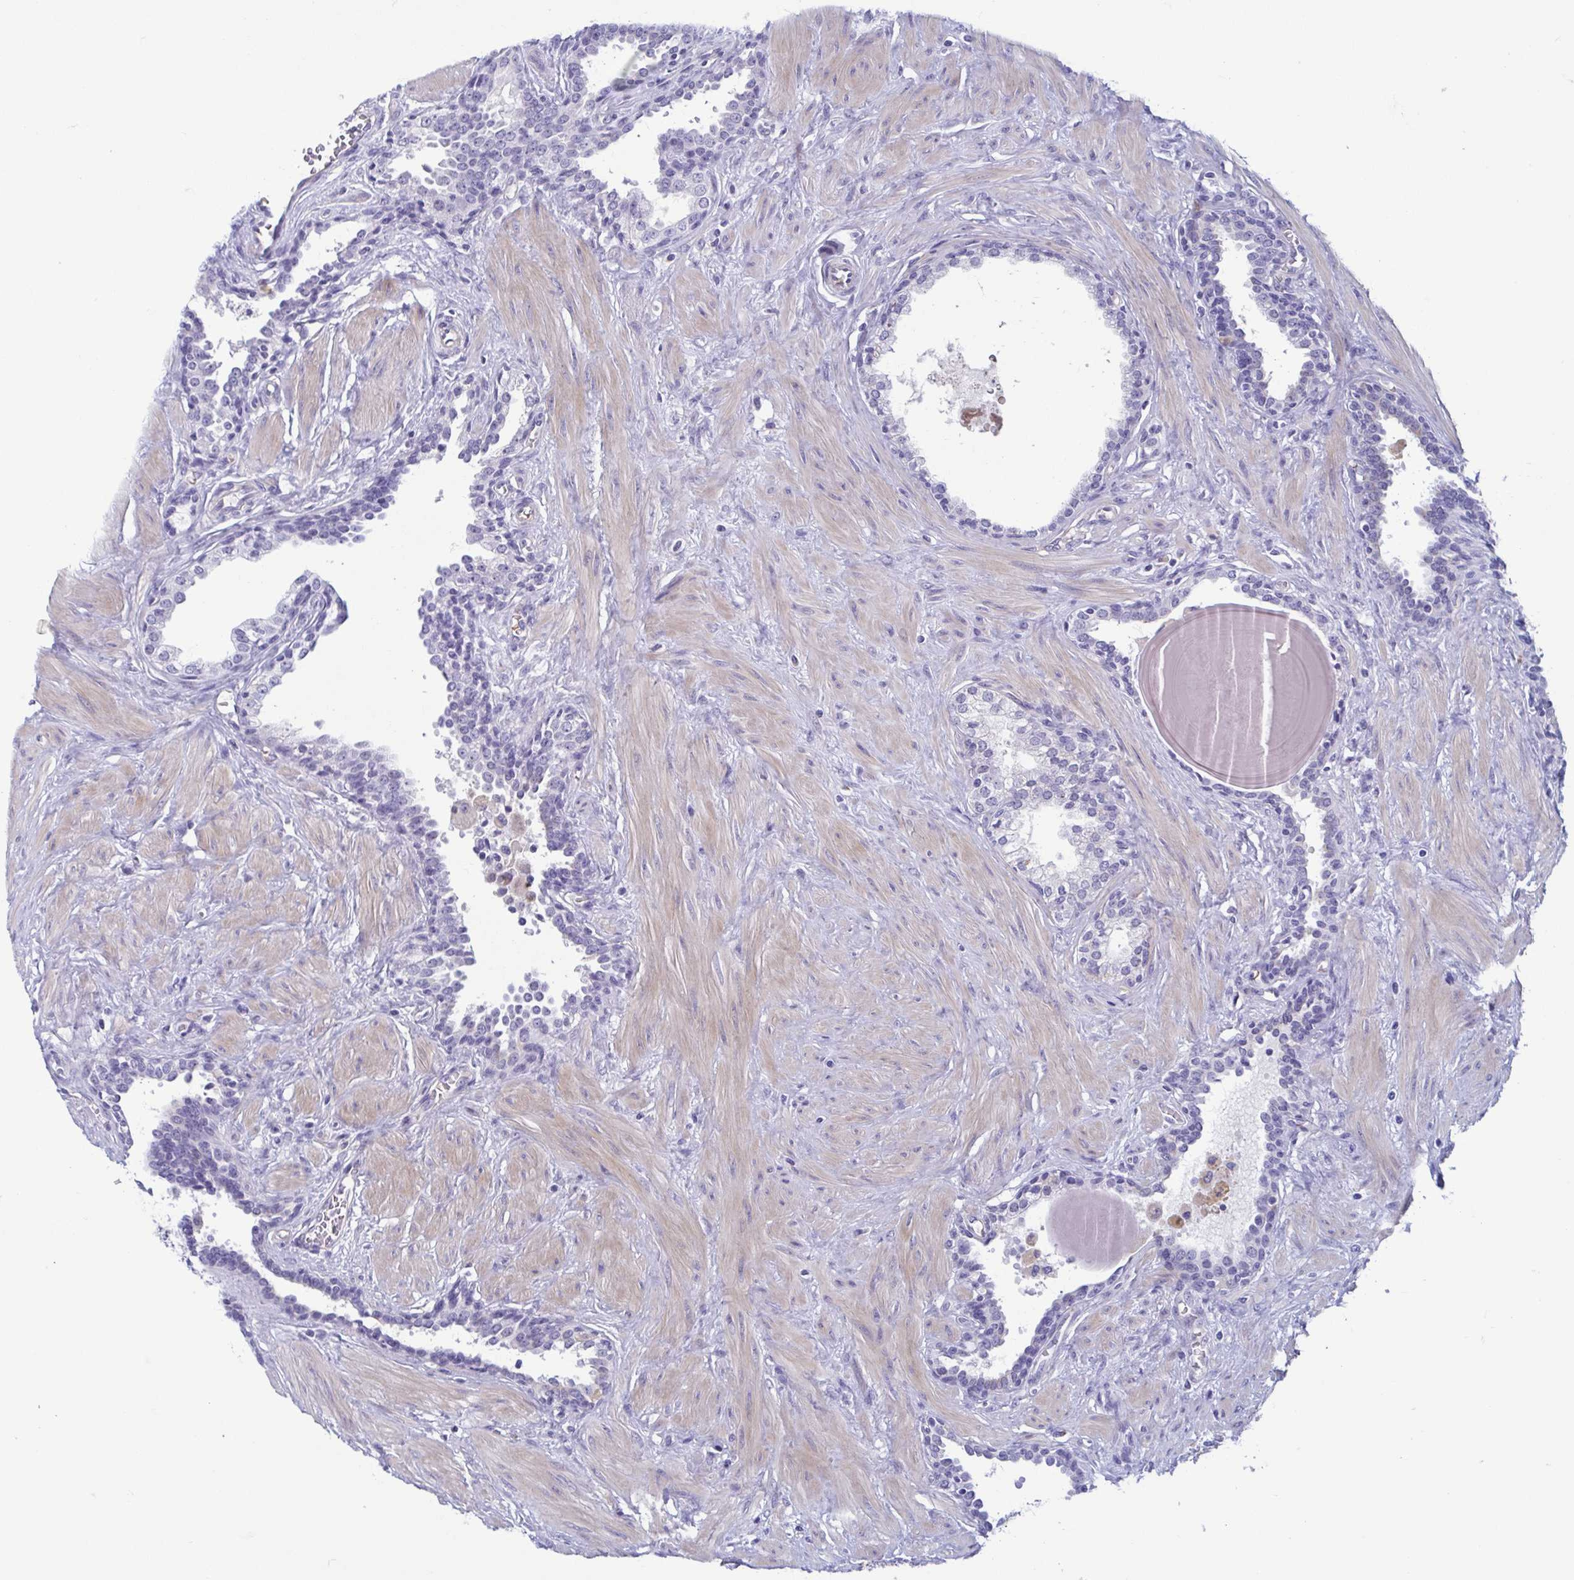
{"staining": {"intensity": "negative", "quantity": "none", "location": "none"}, "tissue": "prostate", "cell_type": "Glandular cells", "image_type": "normal", "snomed": [{"axis": "morphology", "description": "Normal tissue, NOS"}, {"axis": "topography", "description": "Prostate"}], "caption": "There is no significant expression in glandular cells of prostate. (DAB (3,3'-diaminobenzidine) IHC, high magnification).", "gene": "MORC4", "patient": {"sex": "male", "age": 55}}